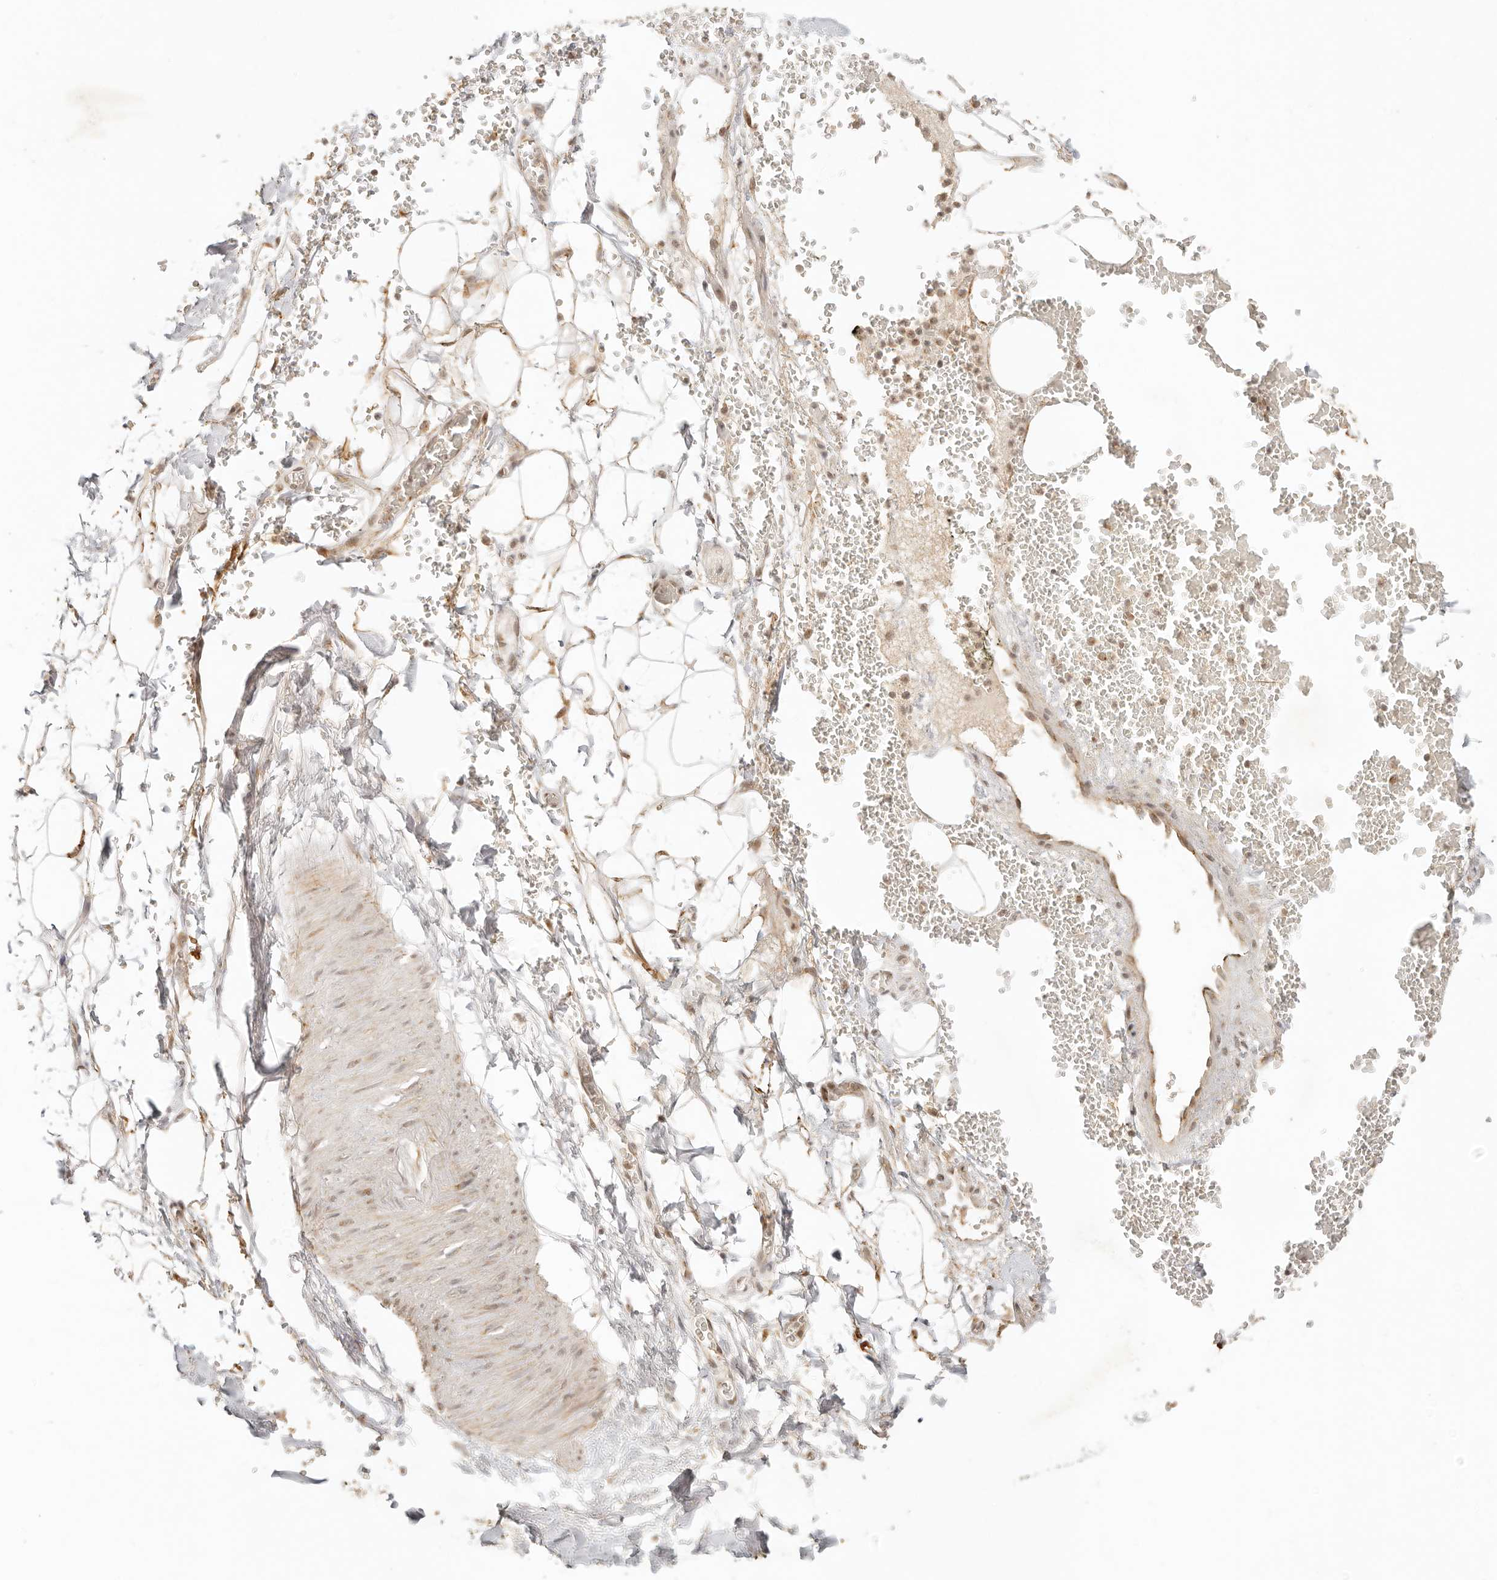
{"staining": {"intensity": "weak", "quantity": ">75%", "location": "cytoplasmic/membranous"}, "tissue": "adipose tissue", "cell_type": "Adipocytes", "image_type": "normal", "snomed": [{"axis": "morphology", "description": "Normal tissue, NOS"}, {"axis": "morphology", "description": "Adenocarcinoma, NOS"}, {"axis": "topography", "description": "Pancreas"}, {"axis": "topography", "description": "Peripheral nerve tissue"}], "caption": "Immunohistochemical staining of normal human adipose tissue displays >75% levels of weak cytoplasmic/membranous protein staining in about >75% of adipocytes.", "gene": "INTS11", "patient": {"sex": "male", "age": 59}}